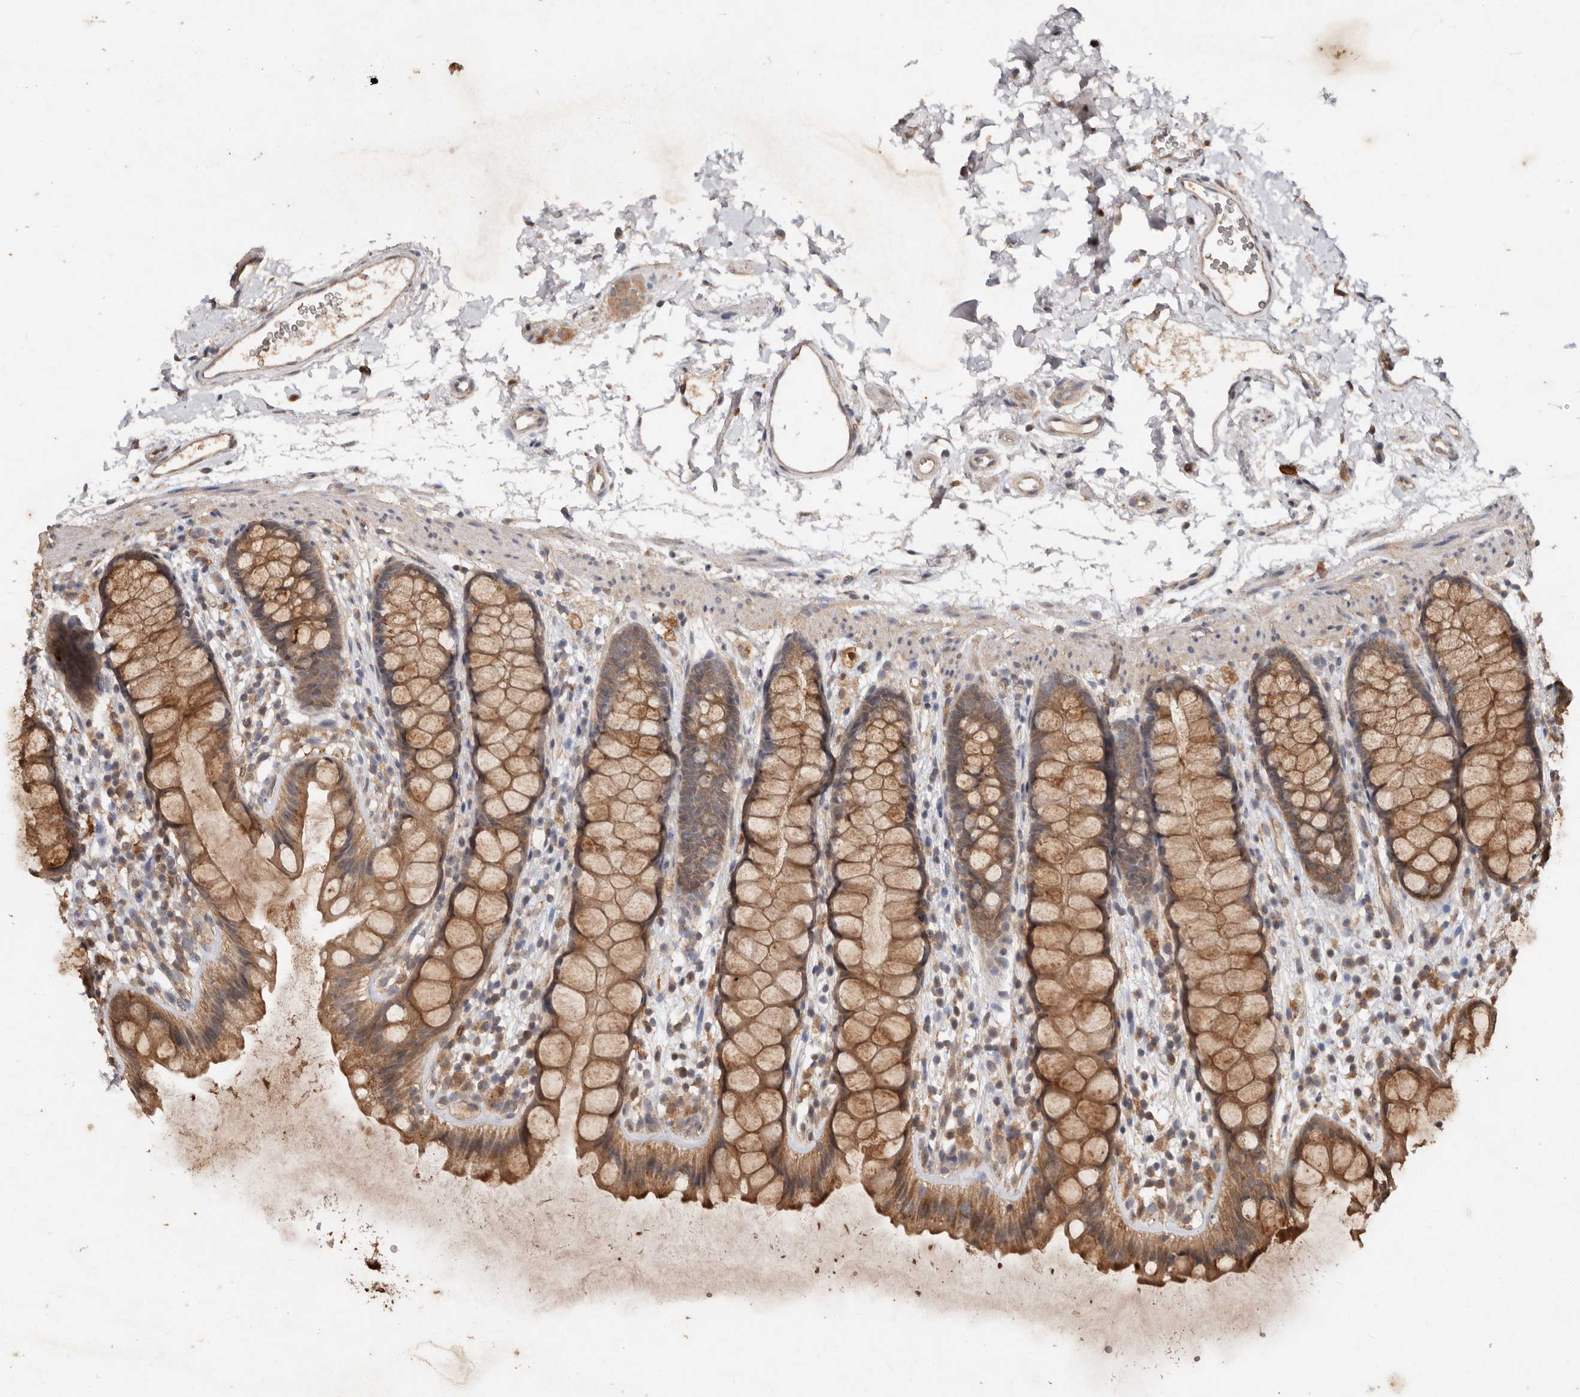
{"staining": {"intensity": "strong", "quantity": ">75%", "location": "cytoplasmic/membranous"}, "tissue": "rectum", "cell_type": "Glandular cells", "image_type": "normal", "snomed": [{"axis": "morphology", "description": "Normal tissue, NOS"}, {"axis": "topography", "description": "Rectum"}], "caption": "Protein analysis of unremarkable rectum shows strong cytoplasmic/membranous staining in approximately >75% of glandular cells. (DAB IHC with brightfield microscopy, high magnification).", "gene": "RSPO2", "patient": {"sex": "female", "age": 65}}